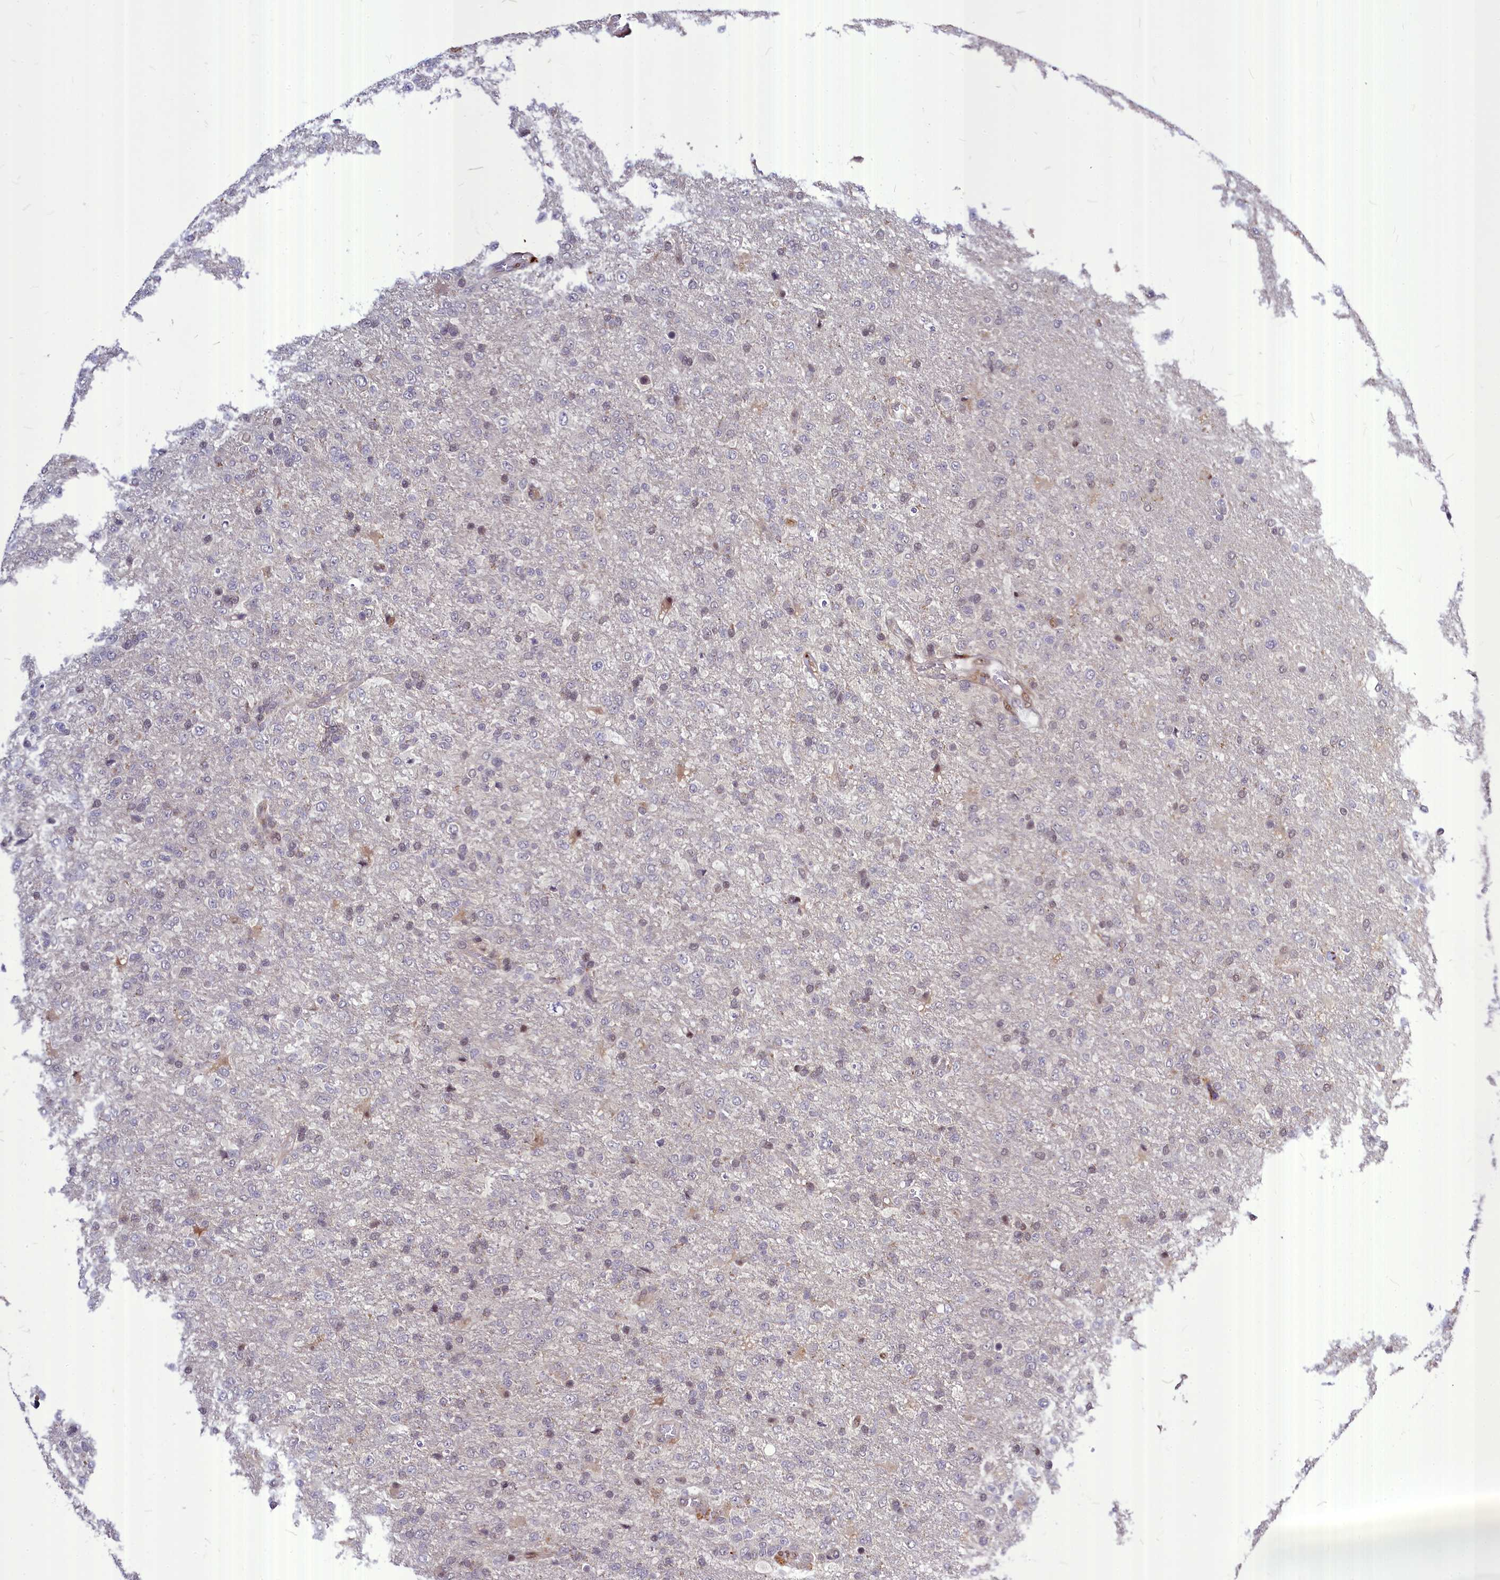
{"staining": {"intensity": "weak", "quantity": "<25%", "location": "nuclear"}, "tissue": "glioma", "cell_type": "Tumor cells", "image_type": "cancer", "snomed": [{"axis": "morphology", "description": "Glioma, malignant, High grade"}, {"axis": "topography", "description": "Brain"}], "caption": "Micrograph shows no significant protein positivity in tumor cells of malignant glioma (high-grade). (Brightfield microscopy of DAB (3,3'-diaminobenzidine) immunohistochemistry (IHC) at high magnification).", "gene": "MAML2", "patient": {"sex": "female", "age": 74}}